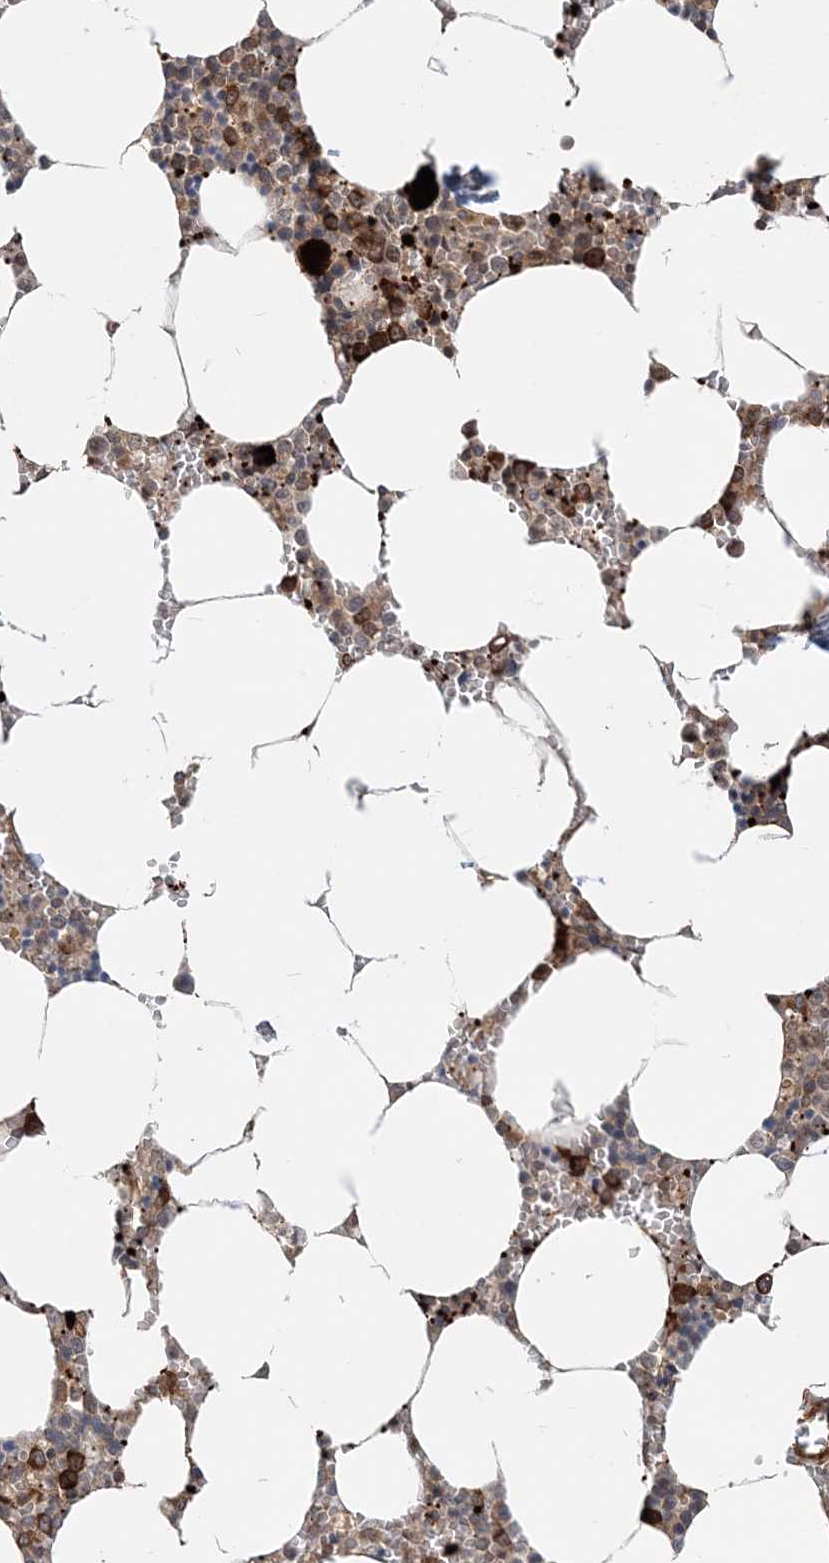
{"staining": {"intensity": "strong", "quantity": "25%-75%", "location": "cytoplasmic/membranous"}, "tissue": "bone marrow", "cell_type": "Hematopoietic cells", "image_type": "normal", "snomed": [{"axis": "morphology", "description": "Normal tissue, NOS"}, {"axis": "topography", "description": "Bone marrow"}], "caption": "An image showing strong cytoplasmic/membranous positivity in about 25%-75% of hematopoietic cells in normal bone marrow, as visualized by brown immunohistochemical staining.", "gene": "GEMIN5", "patient": {"sex": "male", "age": 70}}